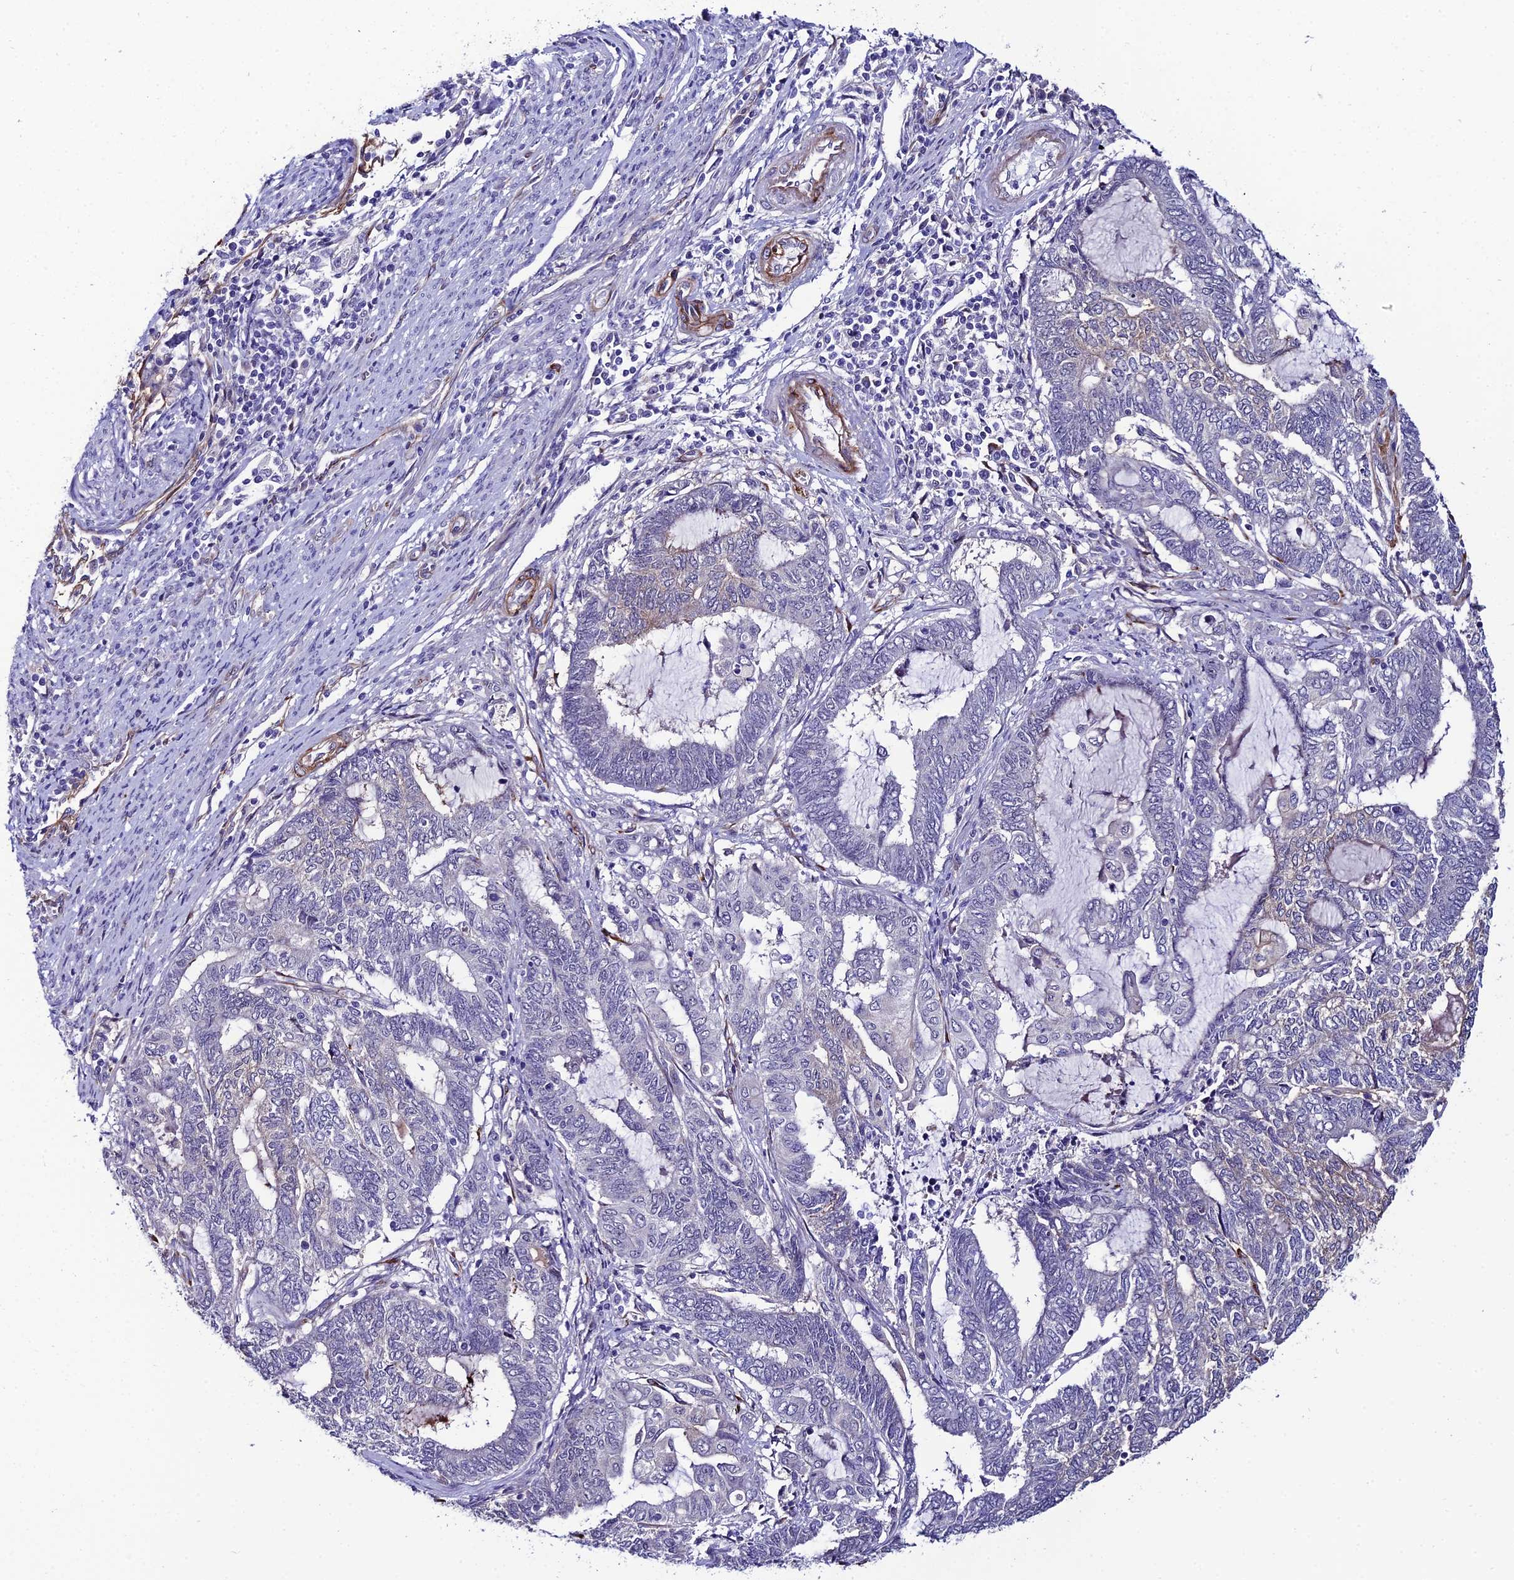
{"staining": {"intensity": "negative", "quantity": "none", "location": "none"}, "tissue": "endometrial cancer", "cell_type": "Tumor cells", "image_type": "cancer", "snomed": [{"axis": "morphology", "description": "Adenocarcinoma, NOS"}, {"axis": "topography", "description": "Uterus"}, {"axis": "topography", "description": "Endometrium"}], "caption": "This is a histopathology image of immunohistochemistry (IHC) staining of endometrial cancer (adenocarcinoma), which shows no staining in tumor cells.", "gene": "SYT15", "patient": {"sex": "female", "age": 70}}